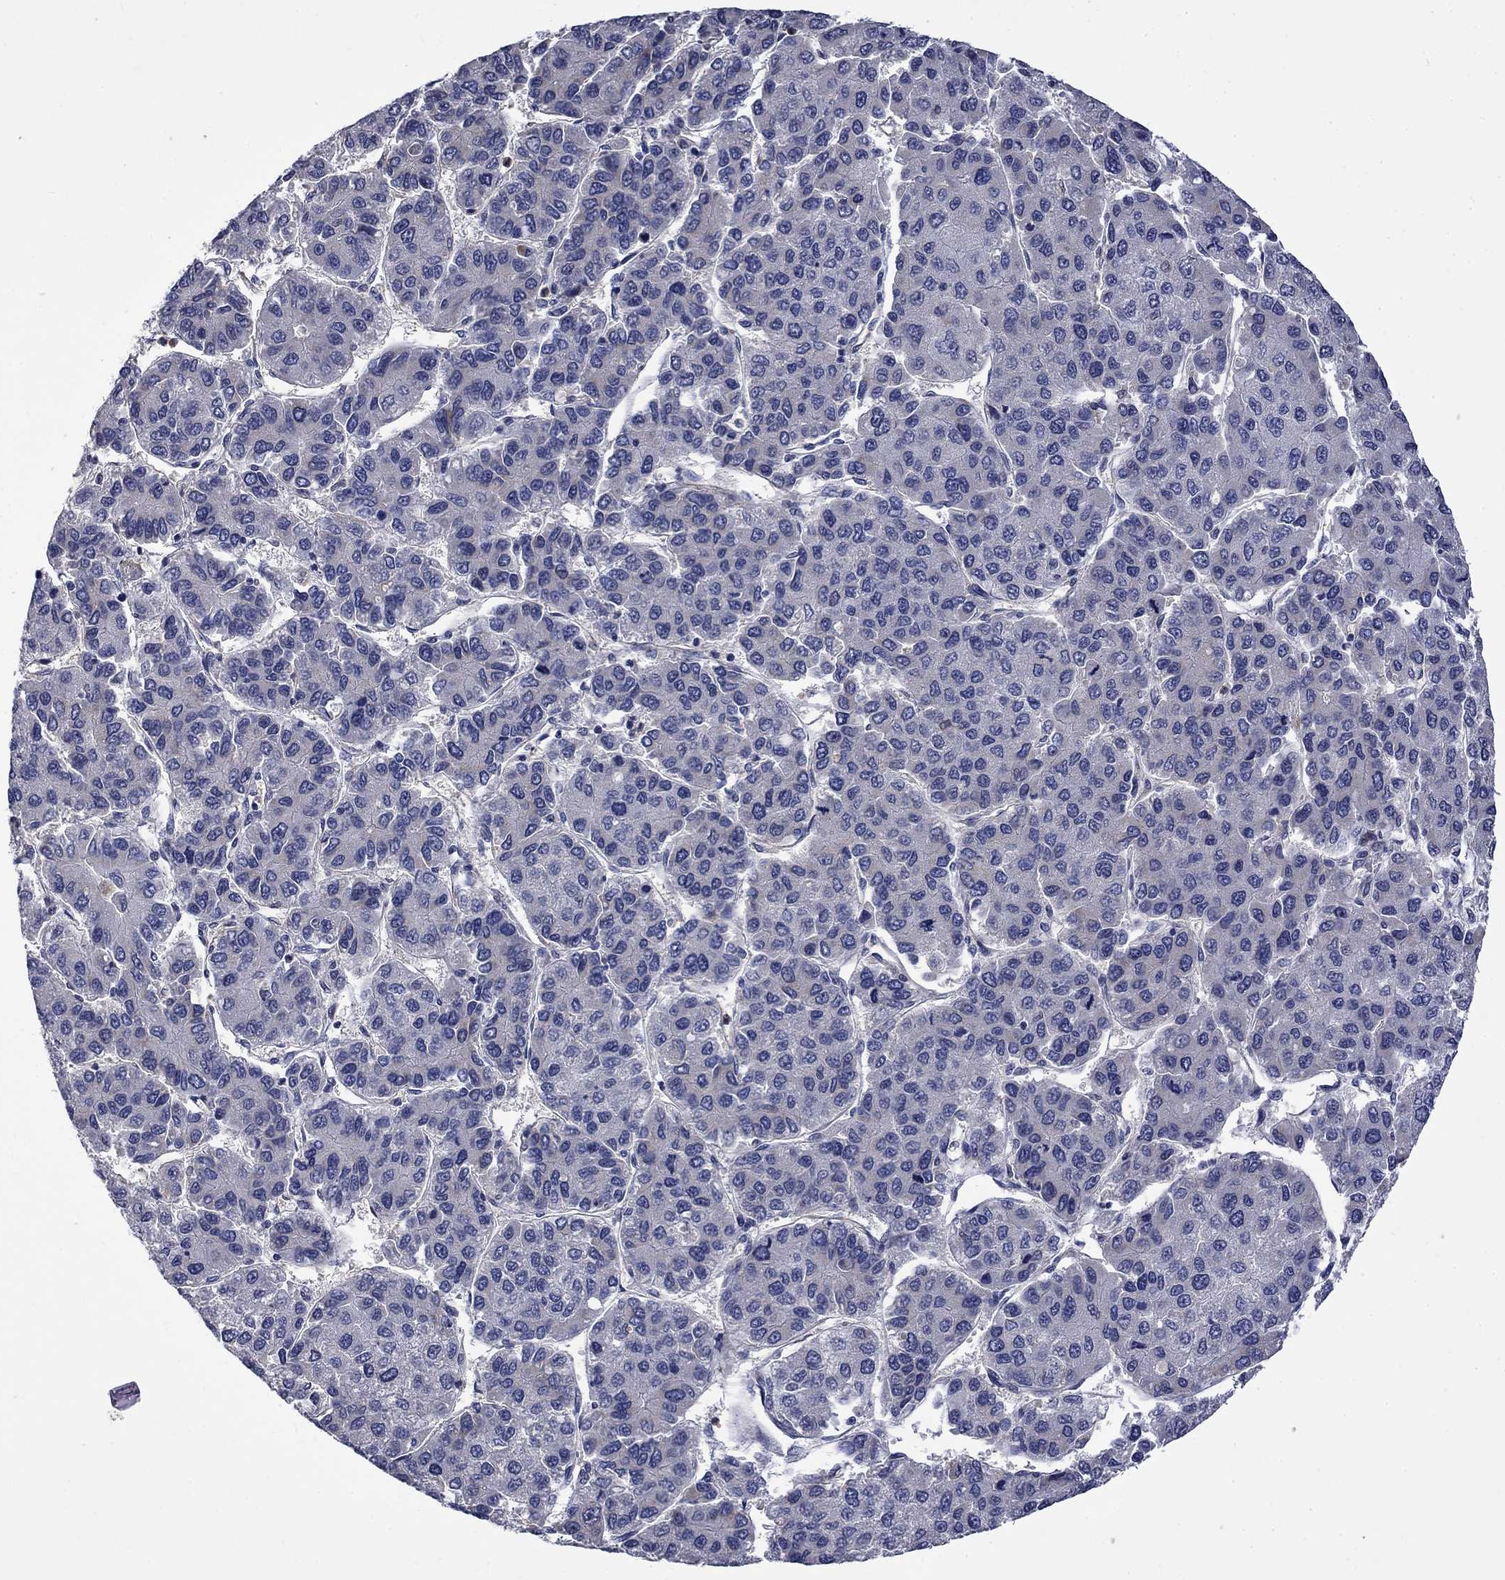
{"staining": {"intensity": "negative", "quantity": "none", "location": "none"}, "tissue": "liver cancer", "cell_type": "Tumor cells", "image_type": "cancer", "snomed": [{"axis": "morphology", "description": "Carcinoma, Hepatocellular, NOS"}, {"axis": "topography", "description": "Liver"}], "caption": "Tumor cells are negative for protein expression in human liver cancer (hepatocellular carcinoma).", "gene": "CAMKK2", "patient": {"sex": "female", "age": 66}}